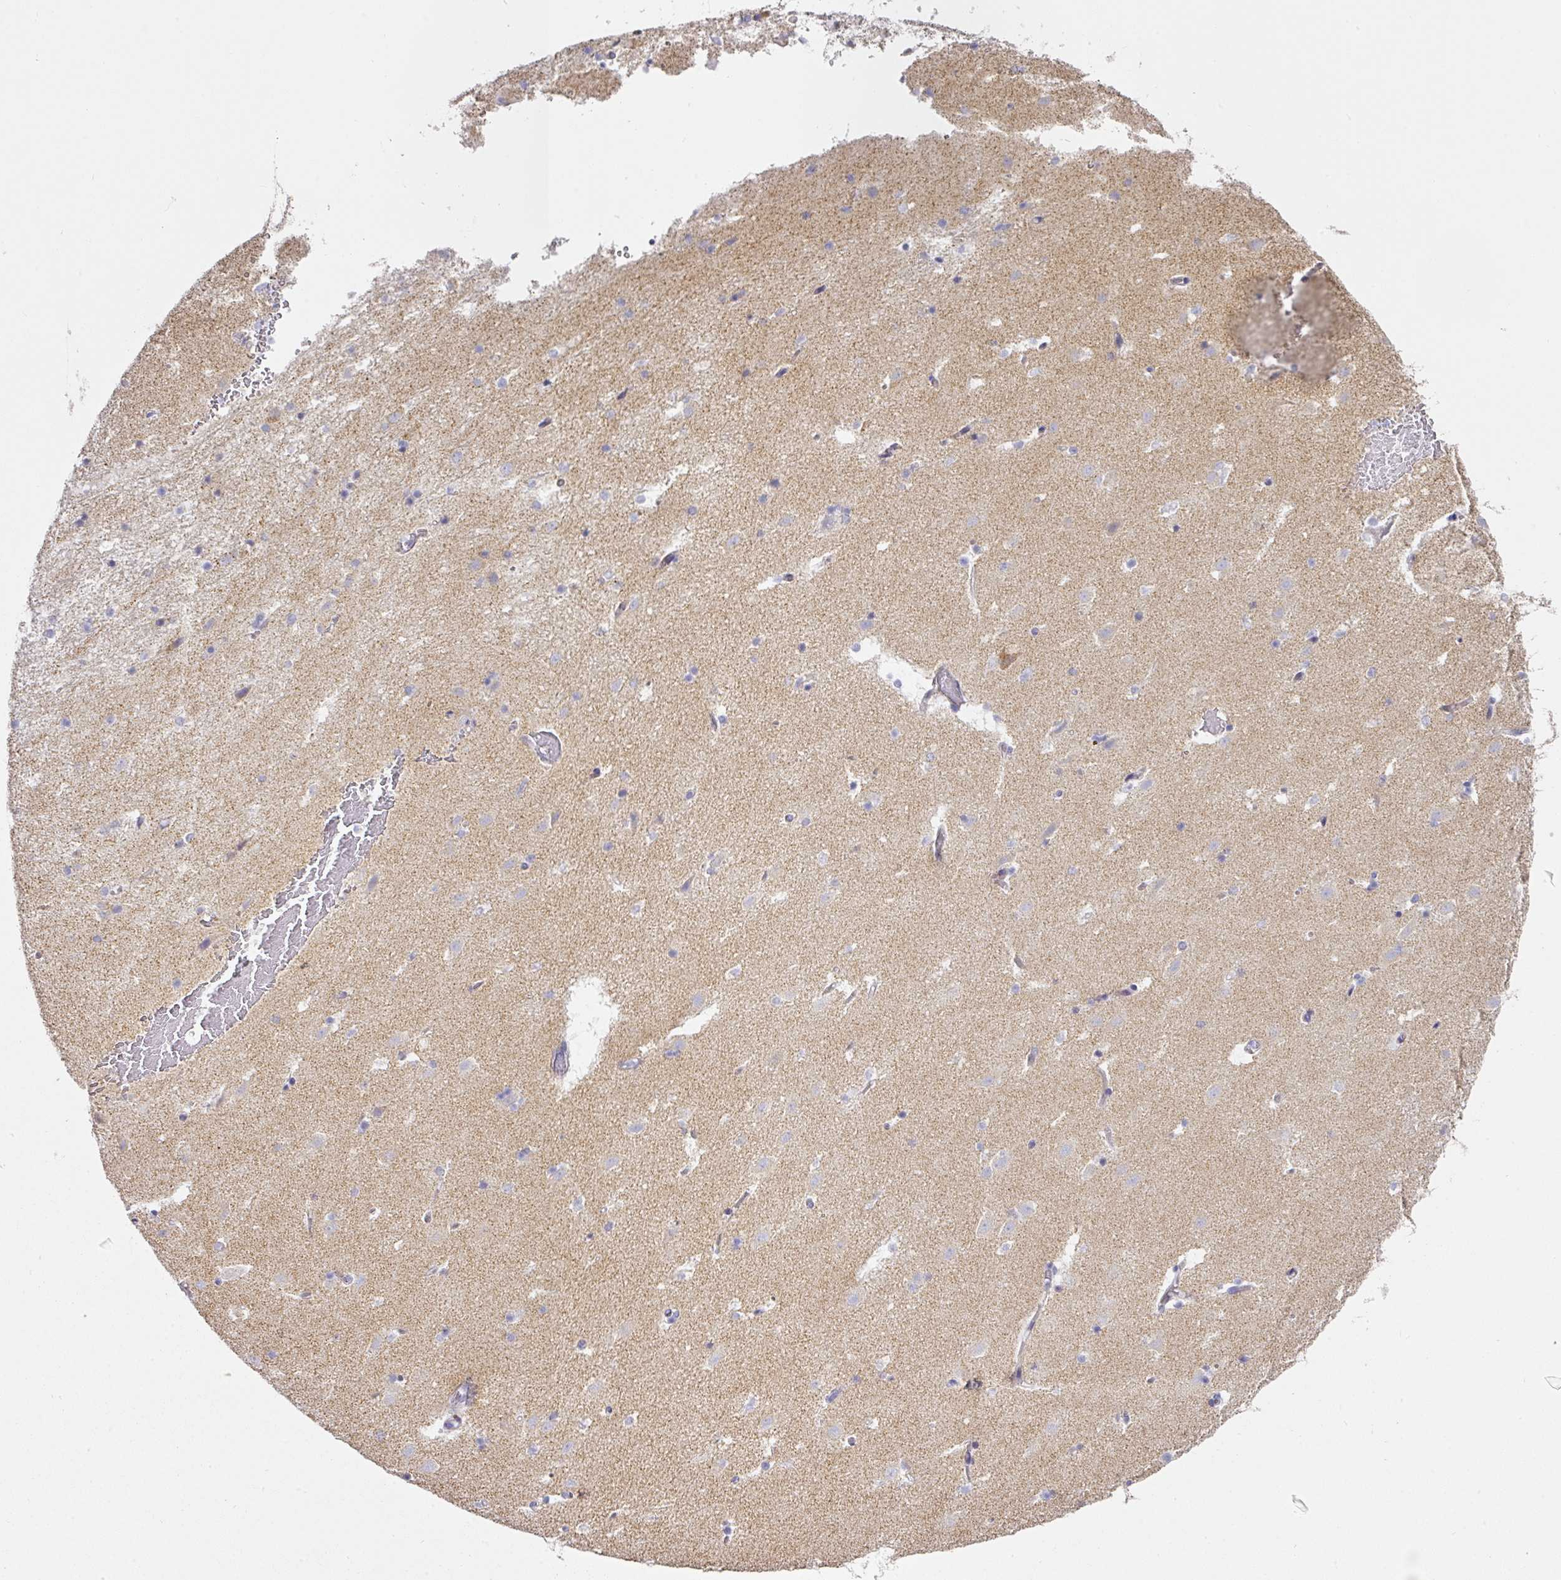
{"staining": {"intensity": "weak", "quantity": "<25%", "location": "cytoplasmic/membranous"}, "tissue": "caudate", "cell_type": "Glial cells", "image_type": "normal", "snomed": [{"axis": "morphology", "description": "Normal tissue, NOS"}, {"axis": "topography", "description": "Lateral ventricle wall"}], "caption": "This image is of normal caudate stained with immunohistochemistry (IHC) to label a protein in brown with the nuclei are counter-stained blue. There is no expression in glial cells. Brightfield microscopy of immunohistochemistry (IHC) stained with DAB (brown) and hematoxylin (blue), captured at high magnification.", "gene": "ANKRD29", "patient": {"sex": "male", "age": 37}}